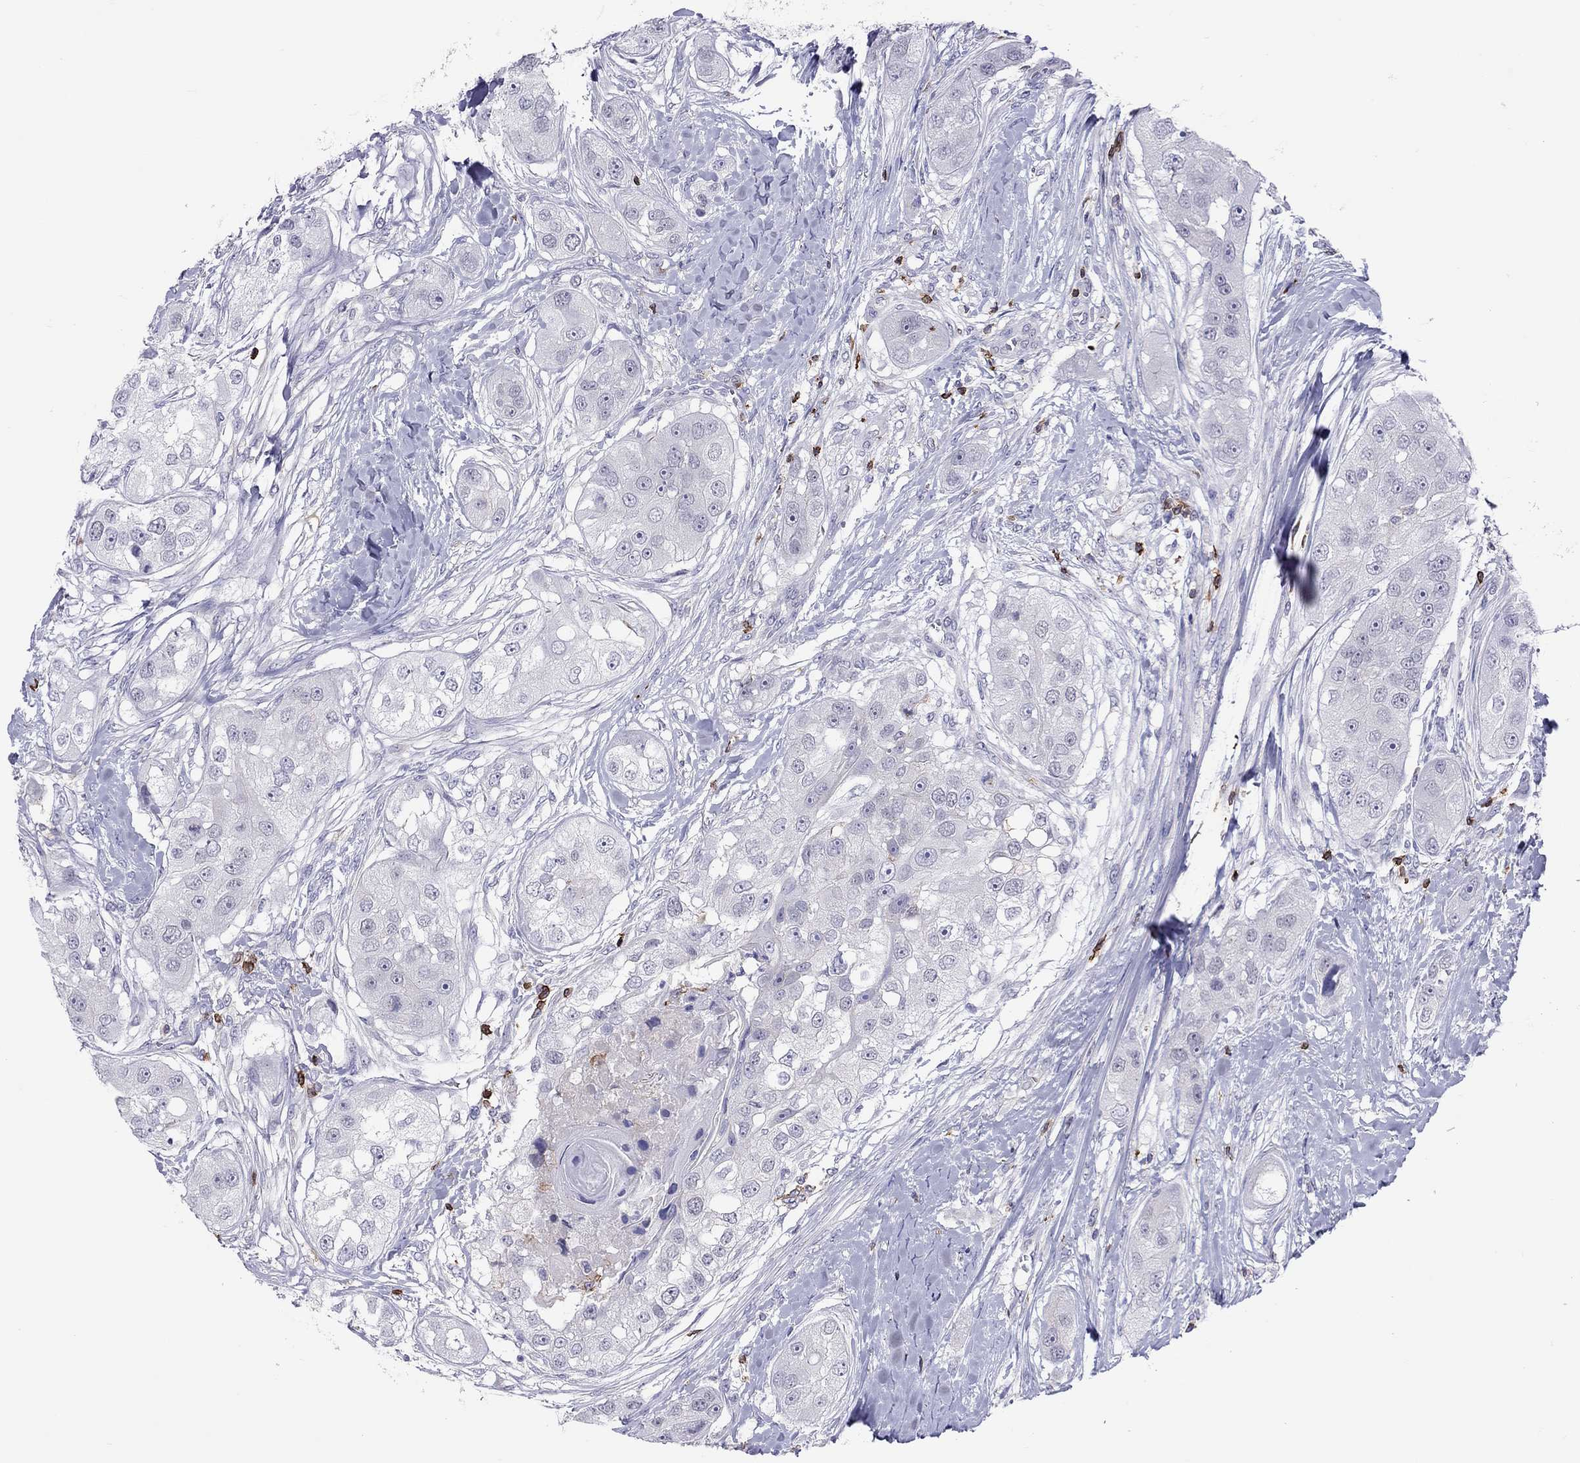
{"staining": {"intensity": "negative", "quantity": "none", "location": "none"}, "tissue": "head and neck cancer", "cell_type": "Tumor cells", "image_type": "cancer", "snomed": [{"axis": "morphology", "description": "Normal tissue, NOS"}, {"axis": "morphology", "description": "Squamous cell carcinoma, NOS"}, {"axis": "topography", "description": "Skeletal muscle"}, {"axis": "topography", "description": "Head-Neck"}], "caption": "Tumor cells show no significant expression in head and neck squamous cell carcinoma. The staining is performed using DAB (3,3'-diaminobenzidine) brown chromogen with nuclei counter-stained in using hematoxylin.", "gene": "MND1", "patient": {"sex": "male", "age": 51}}